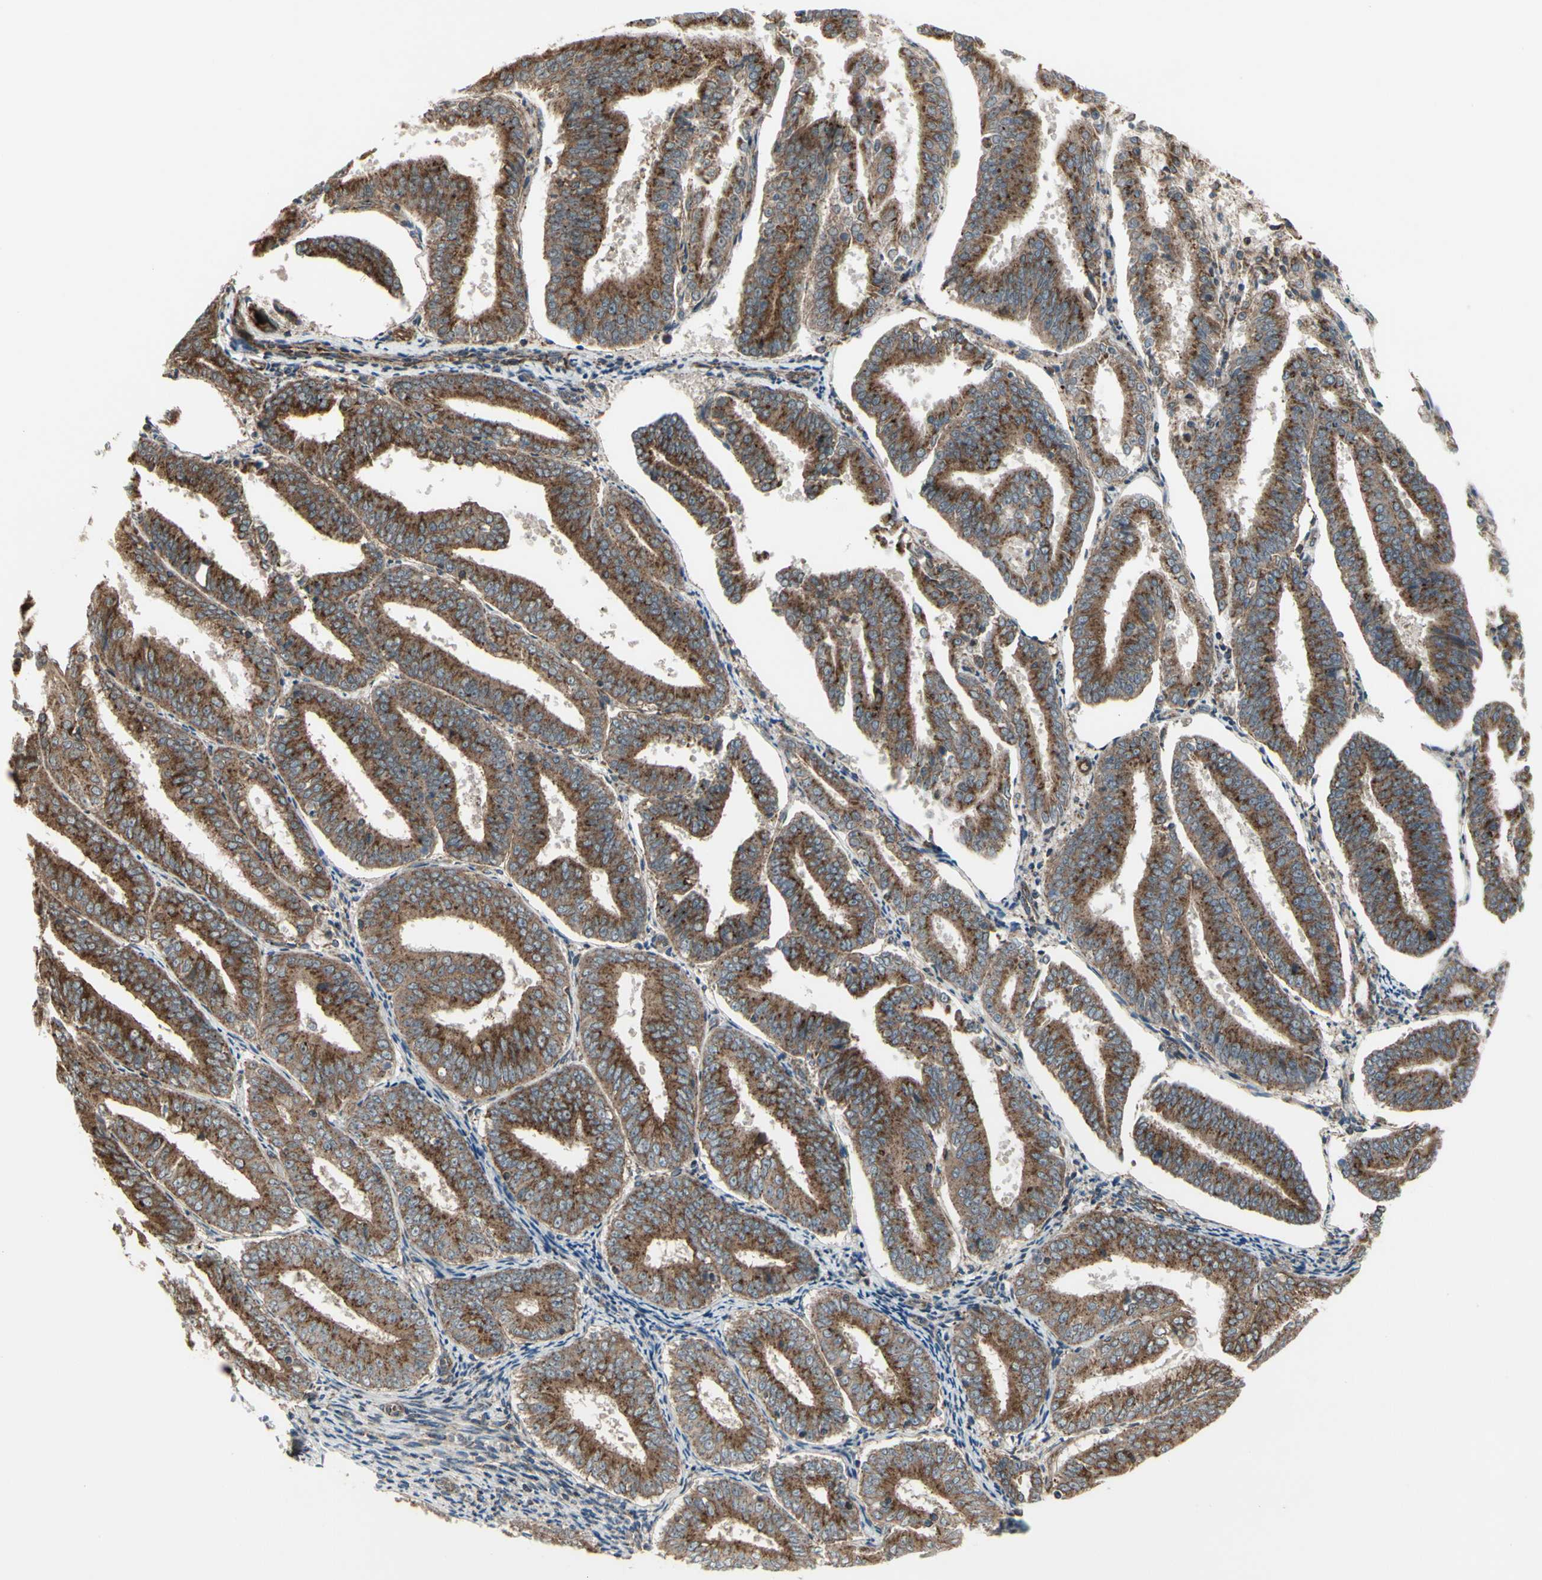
{"staining": {"intensity": "strong", "quantity": ">75%", "location": "cytoplasmic/membranous"}, "tissue": "endometrial cancer", "cell_type": "Tumor cells", "image_type": "cancer", "snomed": [{"axis": "morphology", "description": "Adenocarcinoma, NOS"}, {"axis": "topography", "description": "Endometrium"}], "caption": "Protein expression analysis of human adenocarcinoma (endometrial) reveals strong cytoplasmic/membranous expression in approximately >75% of tumor cells.", "gene": "SLC39A9", "patient": {"sex": "female", "age": 63}}